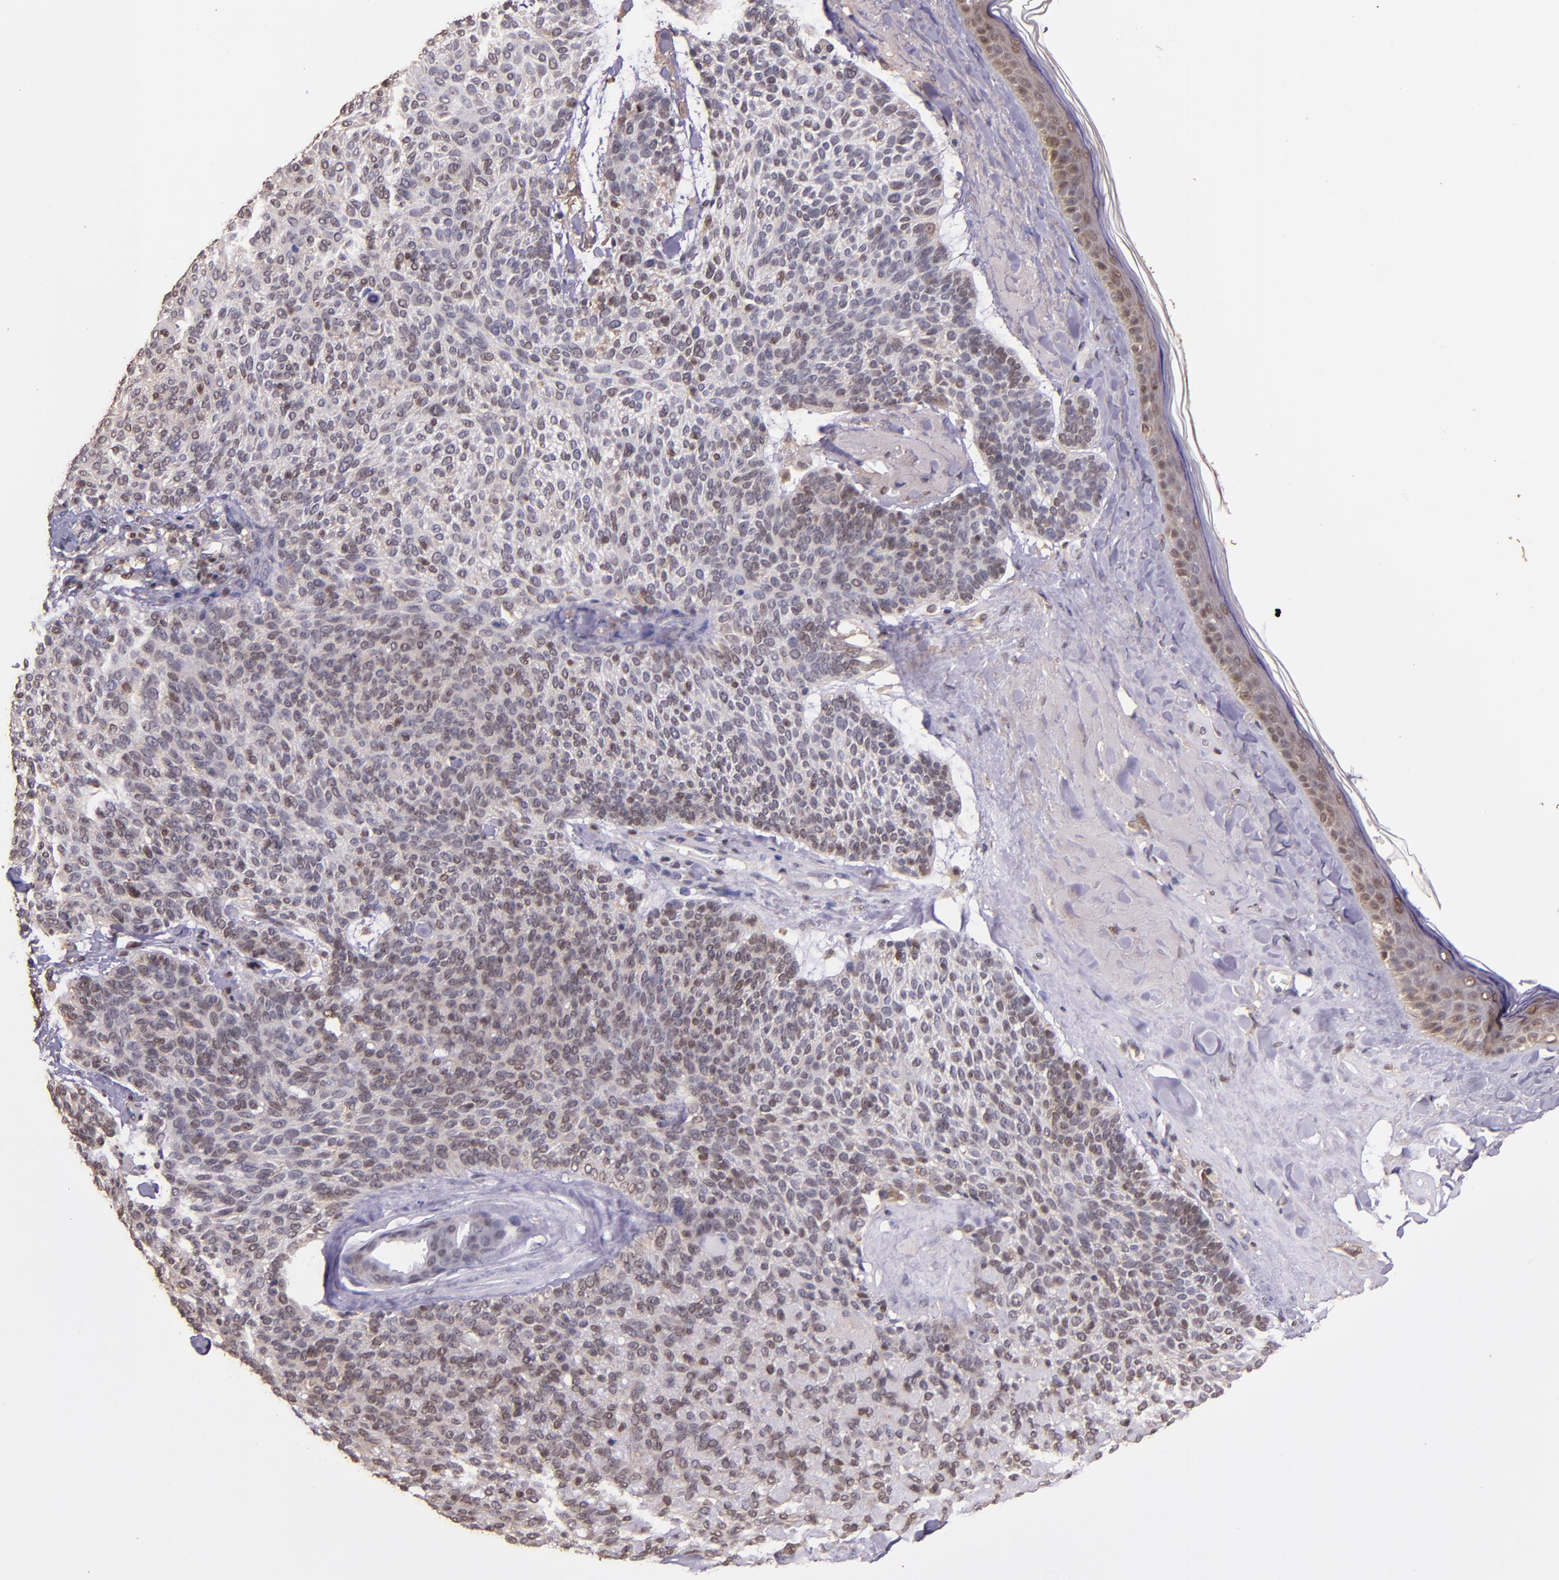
{"staining": {"intensity": "weak", "quantity": "25%-75%", "location": "cytoplasmic/membranous,nuclear"}, "tissue": "skin cancer", "cell_type": "Tumor cells", "image_type": "cancer", "snomed": [{"axis": "morphology", "description": "Normal tissue, NOS"}, {"axis": "morphology", "description": "Basal cell carcinoma"}, {"axis": "topography", "description": "Skin"}], "caption": "The photomicrograph demonstrates staining of basal cell carcinoma (skin), revealing weak cytoplasmic/membranous and nuclear protein positivity (brown color) within tumor cells.", "gene": "STAT6", "patient": {"sex": "female", "age": 70}}